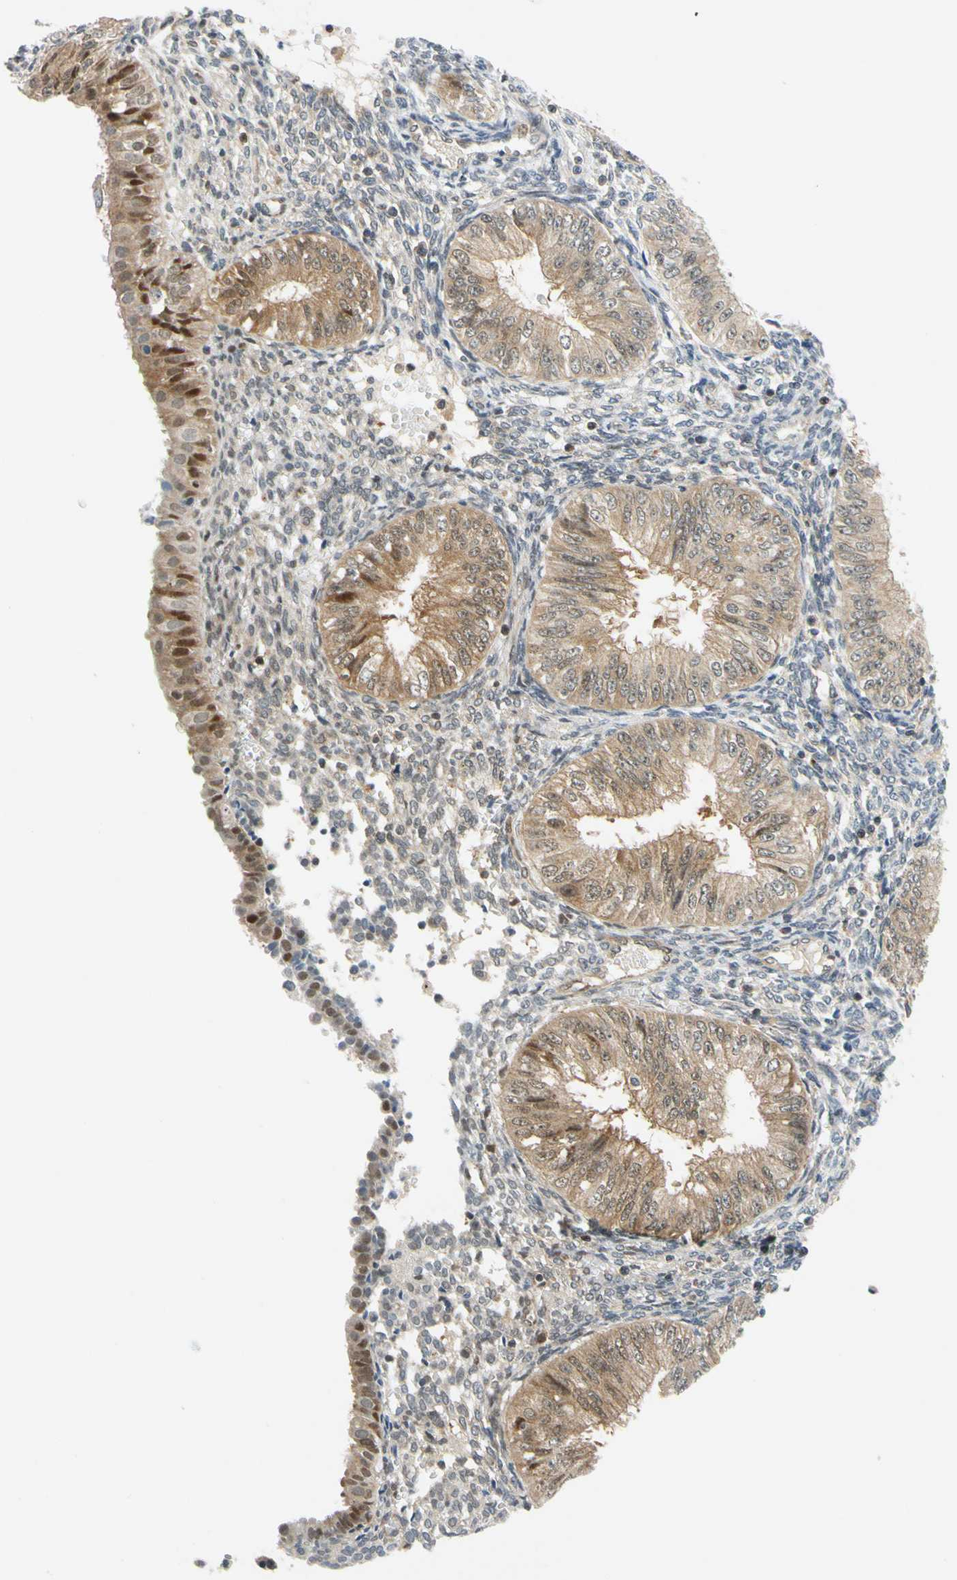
{"staining": {"intensity": "moderate", "quantity": ">75%", "location": "cytoplasmic/membranous"}, "tissue": "endometrial cancer", "cell_type": "Tumor cells", "image_type": "cancer", "snomed": [{"axis": "morphology", "description": "Normal tissue, NOS"}, {"axis": "morphology", "description": "Adenocarcinoma, NOS"}, {"axis": "topography", "description": "Endometrium"}], "caption": "The micrograph exhibits staining of adenocarcinoma (endometrial), revealing moderate cytoplasmic/membranous protein positivity (brown color) within tumor cells.", "gene": "MAPK9", "patient": {"sex": "female", "age": 53}}